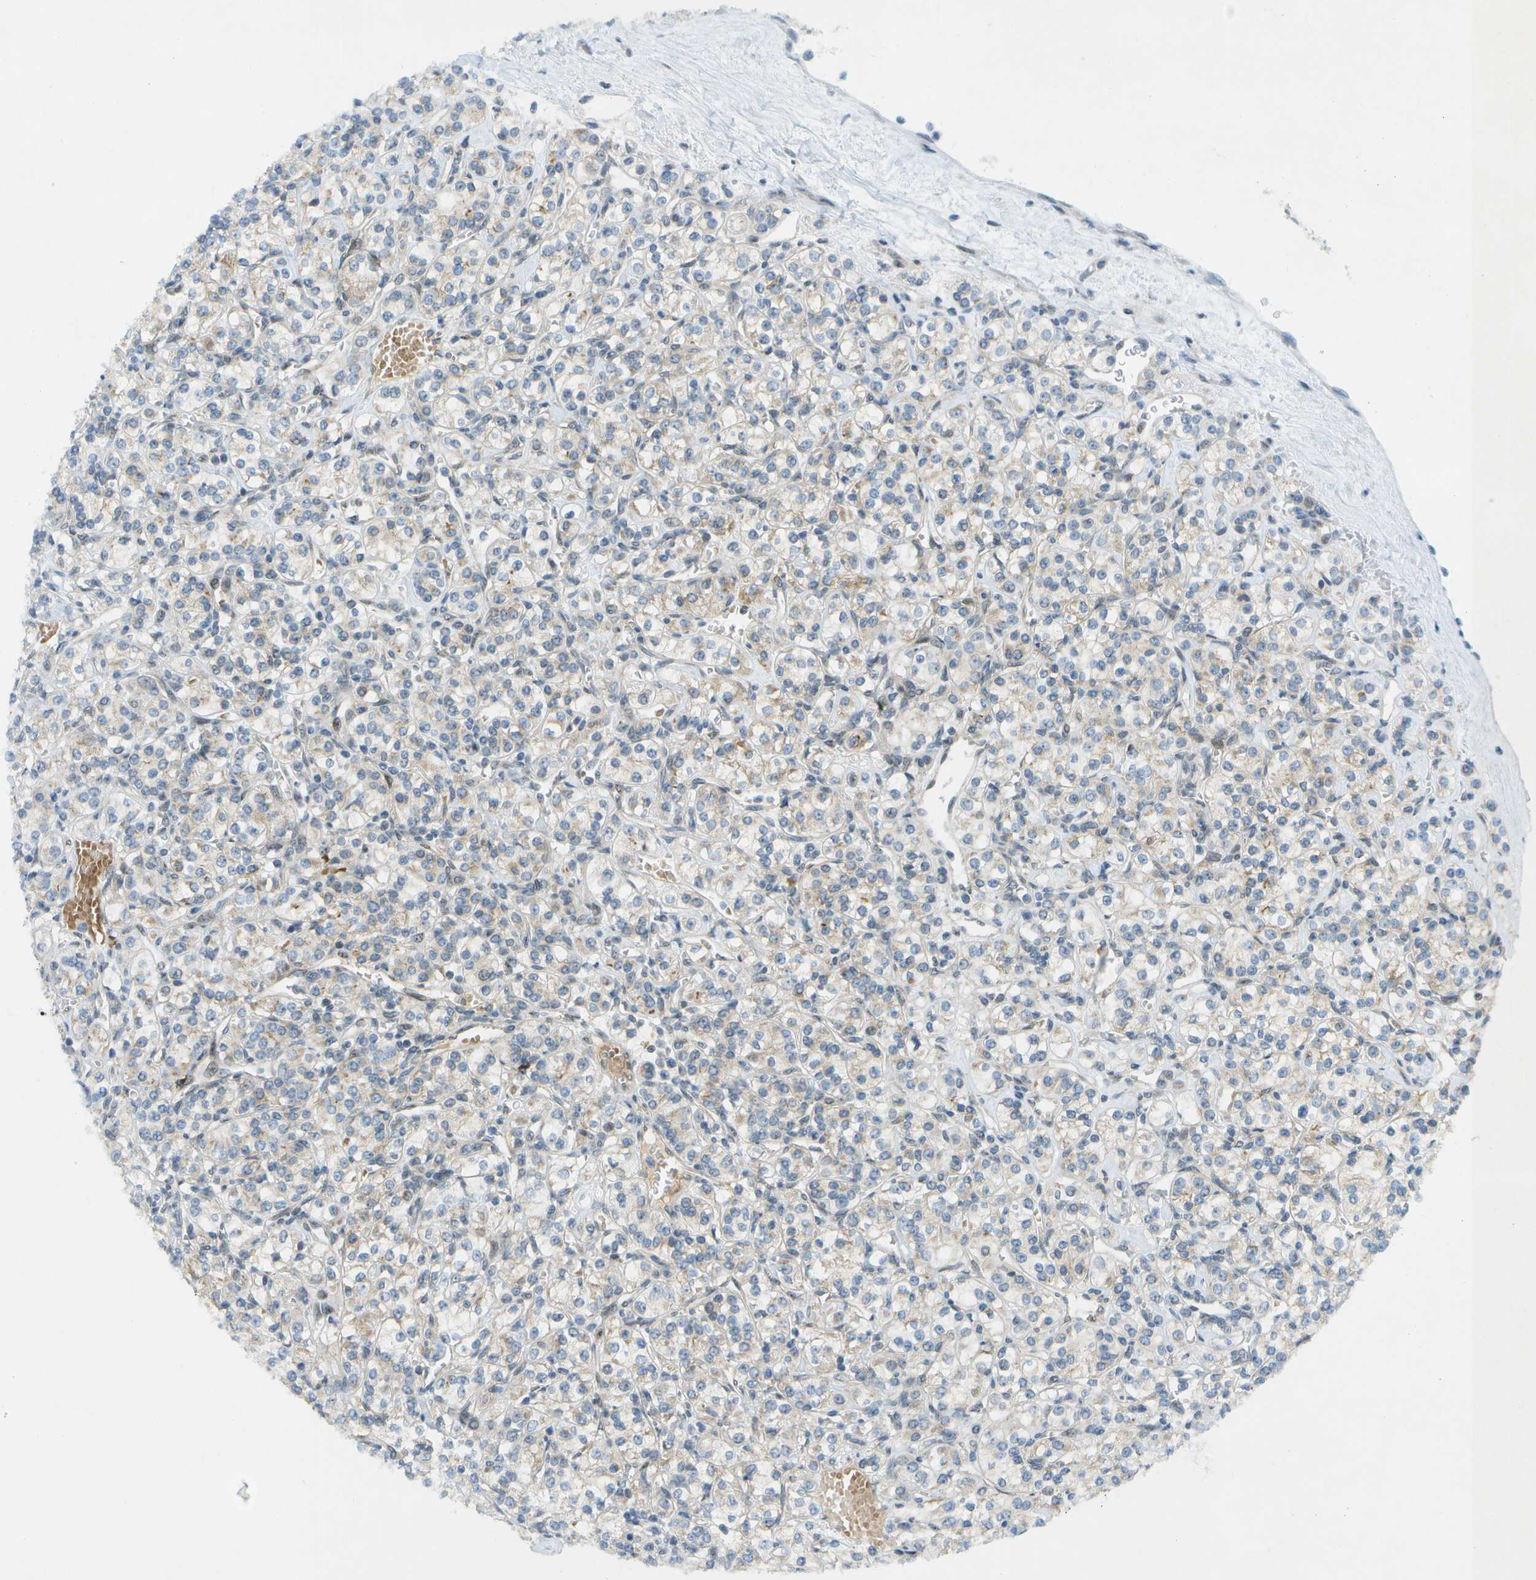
{"staining": {"intensity": "weak", "quantity": "<25%", "location": "cytoplasmic/membranous"}, "tissue": "renal cancer", "cell_type": "Tumor cells", "image_type": "cancer", "snomed": [{"axis": "morphology", "description": "Adenocarcinoma, NOS"}, {"axis": "topography", "description": "Kidney"}], "caption": "Human renal cancer stained for a protein using immunohistochemistry (IHC) demonstrates no staining in tumor cells.", "gene": "CACNB4", "patient": {"sex": "male", "age": 77}}